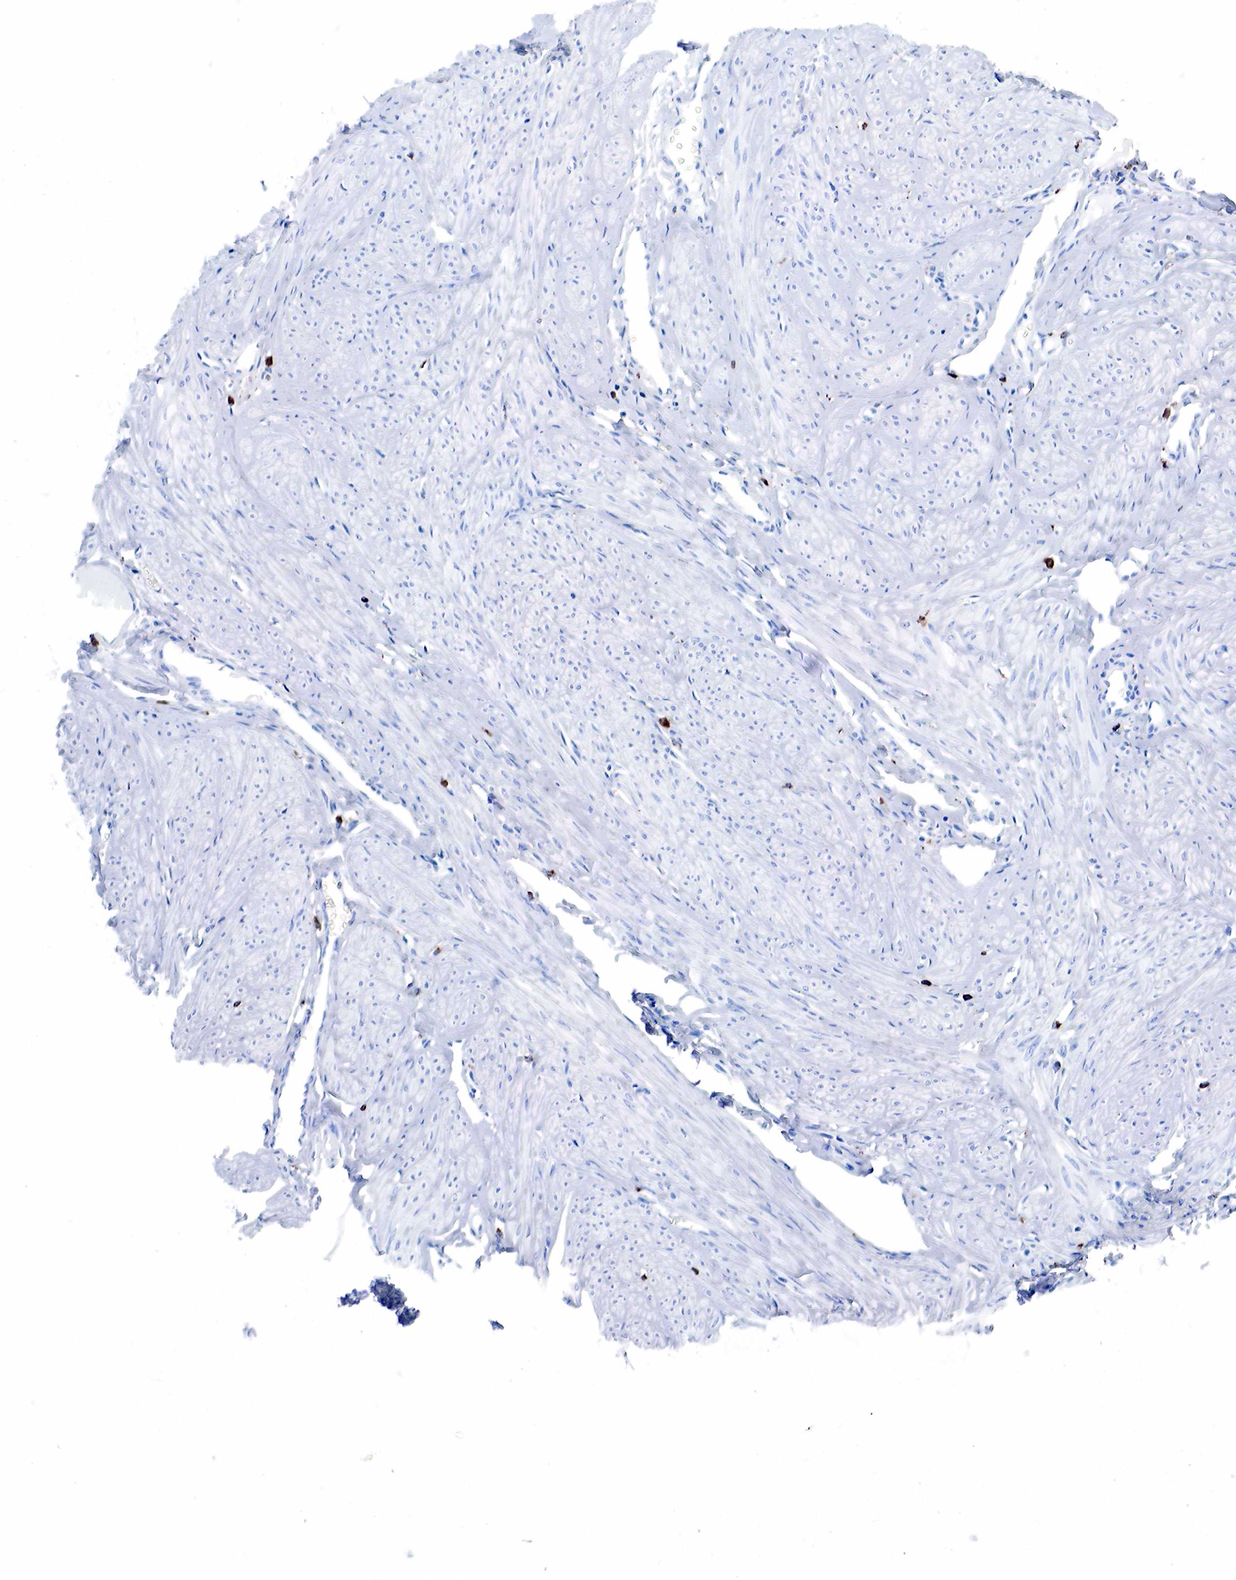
{"staining": {"intensity": "negative", "quantity": "none", "location": "none"}, "tissue": "smooth muscle", "cell_type": "Smooth muscle cells", "image_type": "normal", "snomed": [{"axis": "morphology", "description": "Normal tissue, NOS"}, {"axis": "topography", "description": "Uterus"}], "caption": "Smooth muscle cells are negative for brown protein staining in normal smooth muscle. The staining is performed using DAB (3,3'-diaminobenzidine) brown chromogen with nuclei counter-stained in using hematoxylin.", "gene": "CD68", "patient": {"sex": "female", "age": 45}}